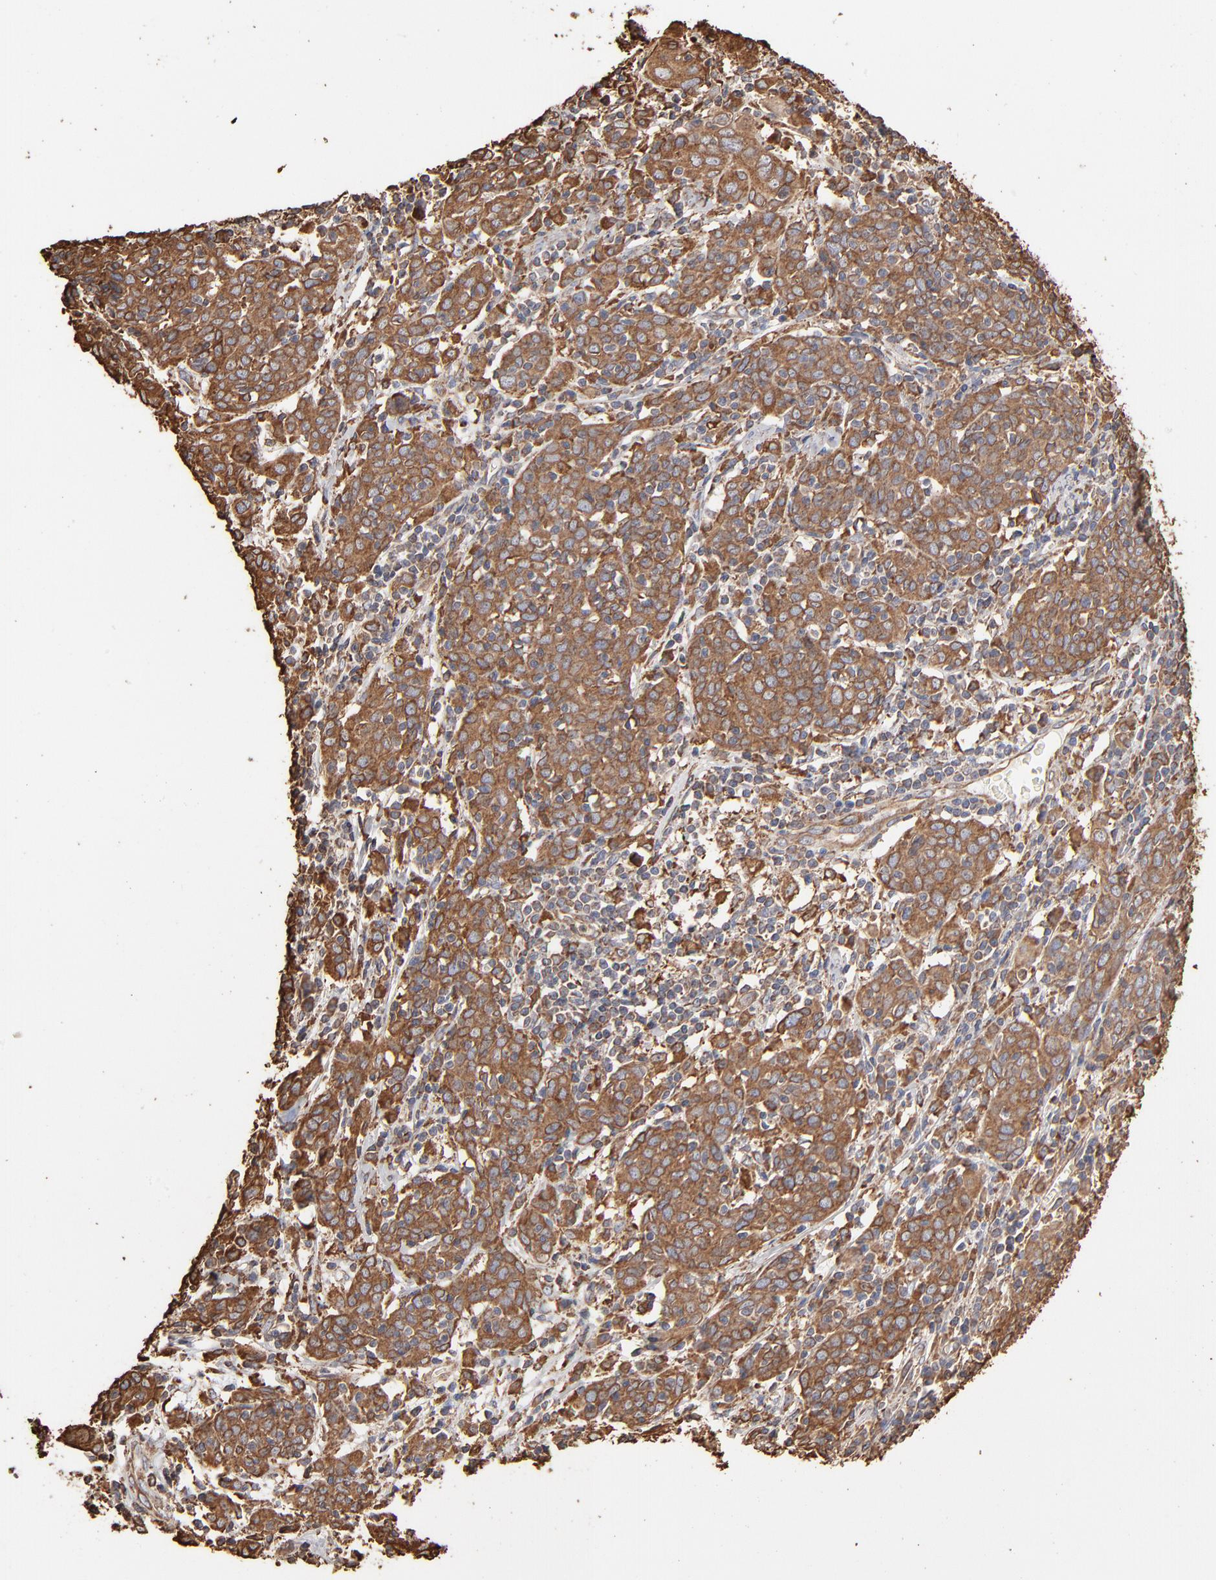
{"staining": {"intensity": "moderate", "quantity": ">75%", "location": "cytoplasmic/membranous"}, "tissue": "cervical cancer", "cell_type": "Tumor cells", "image_type": "cancer", "snomed": [{"axis": "morphology", "description": "Normal tissue, NOS"}, {"axis": "morphology", "description": "Squamous cell carcinoma, NOS"}, {"axis": "topography", "description": "Cervix"}], "caption": "A brown stain labels moderate cytoplasmic/membranous expression of a protein in human squamous cell carcinoma (cervical) tumor cells.", "gene": "PDIA3", "patient": {"sex": "female", "age": 67}}